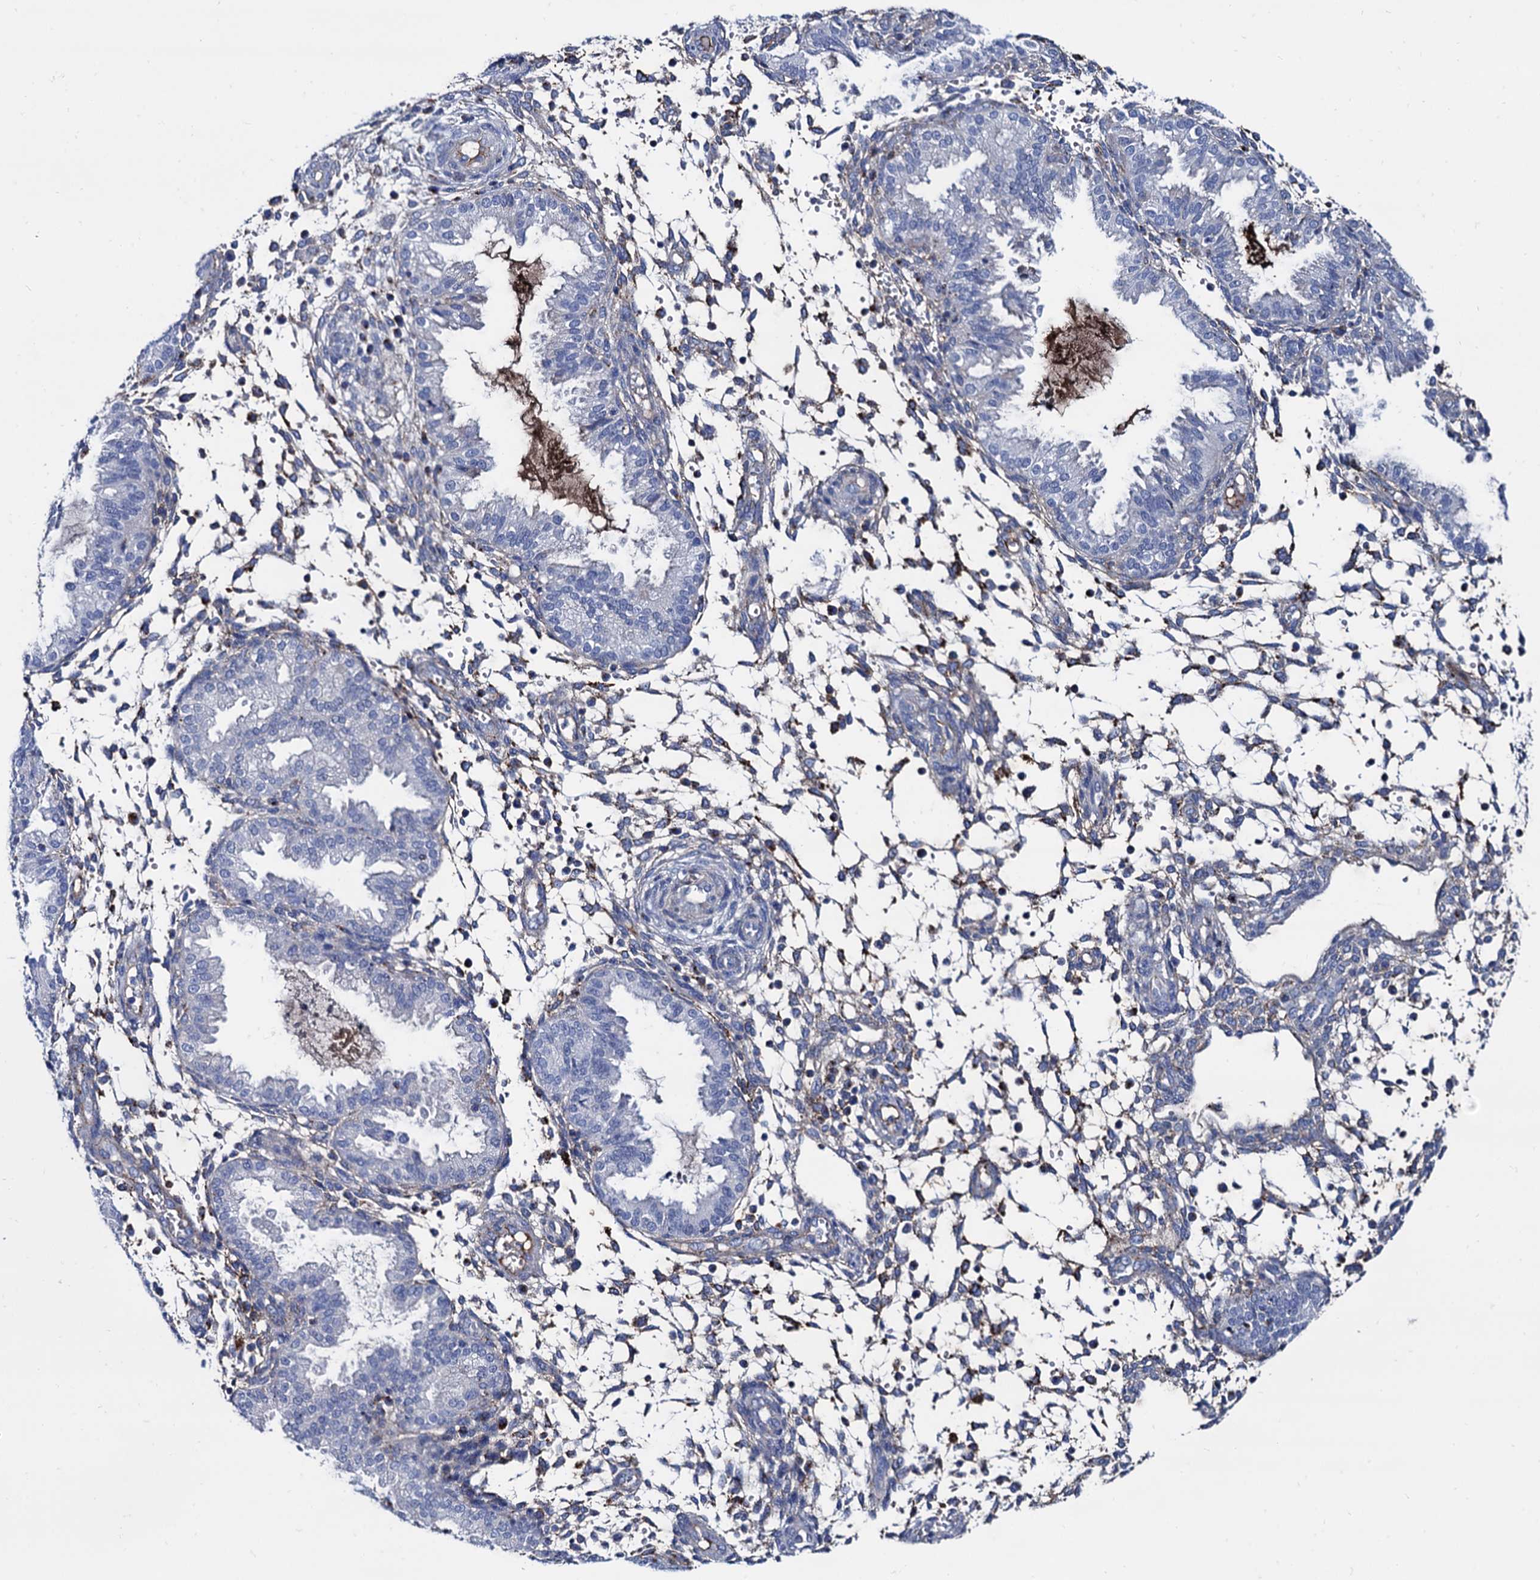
{"staining": {"intensity": "moderate", "quantity": "<25%", "location": "cytoplasmic/membranous"}, "tissue": "endometrium", "cell_type": "Cells in endometrial stroma", "image_type": "normal", "snomed": [{"axis": "morphology", "description": "Normal tissue, NOS"}, {"axis": "topography", "description": "Endometrium"}], "caption": "Protein staining demonstrates moderate cytoplasmic/membranous staining in approximately <25% of cells in endometrial stroma in unremarkable endometrium.", "gene": "APOD", "patient": {"sex": "female", "age": 33}}